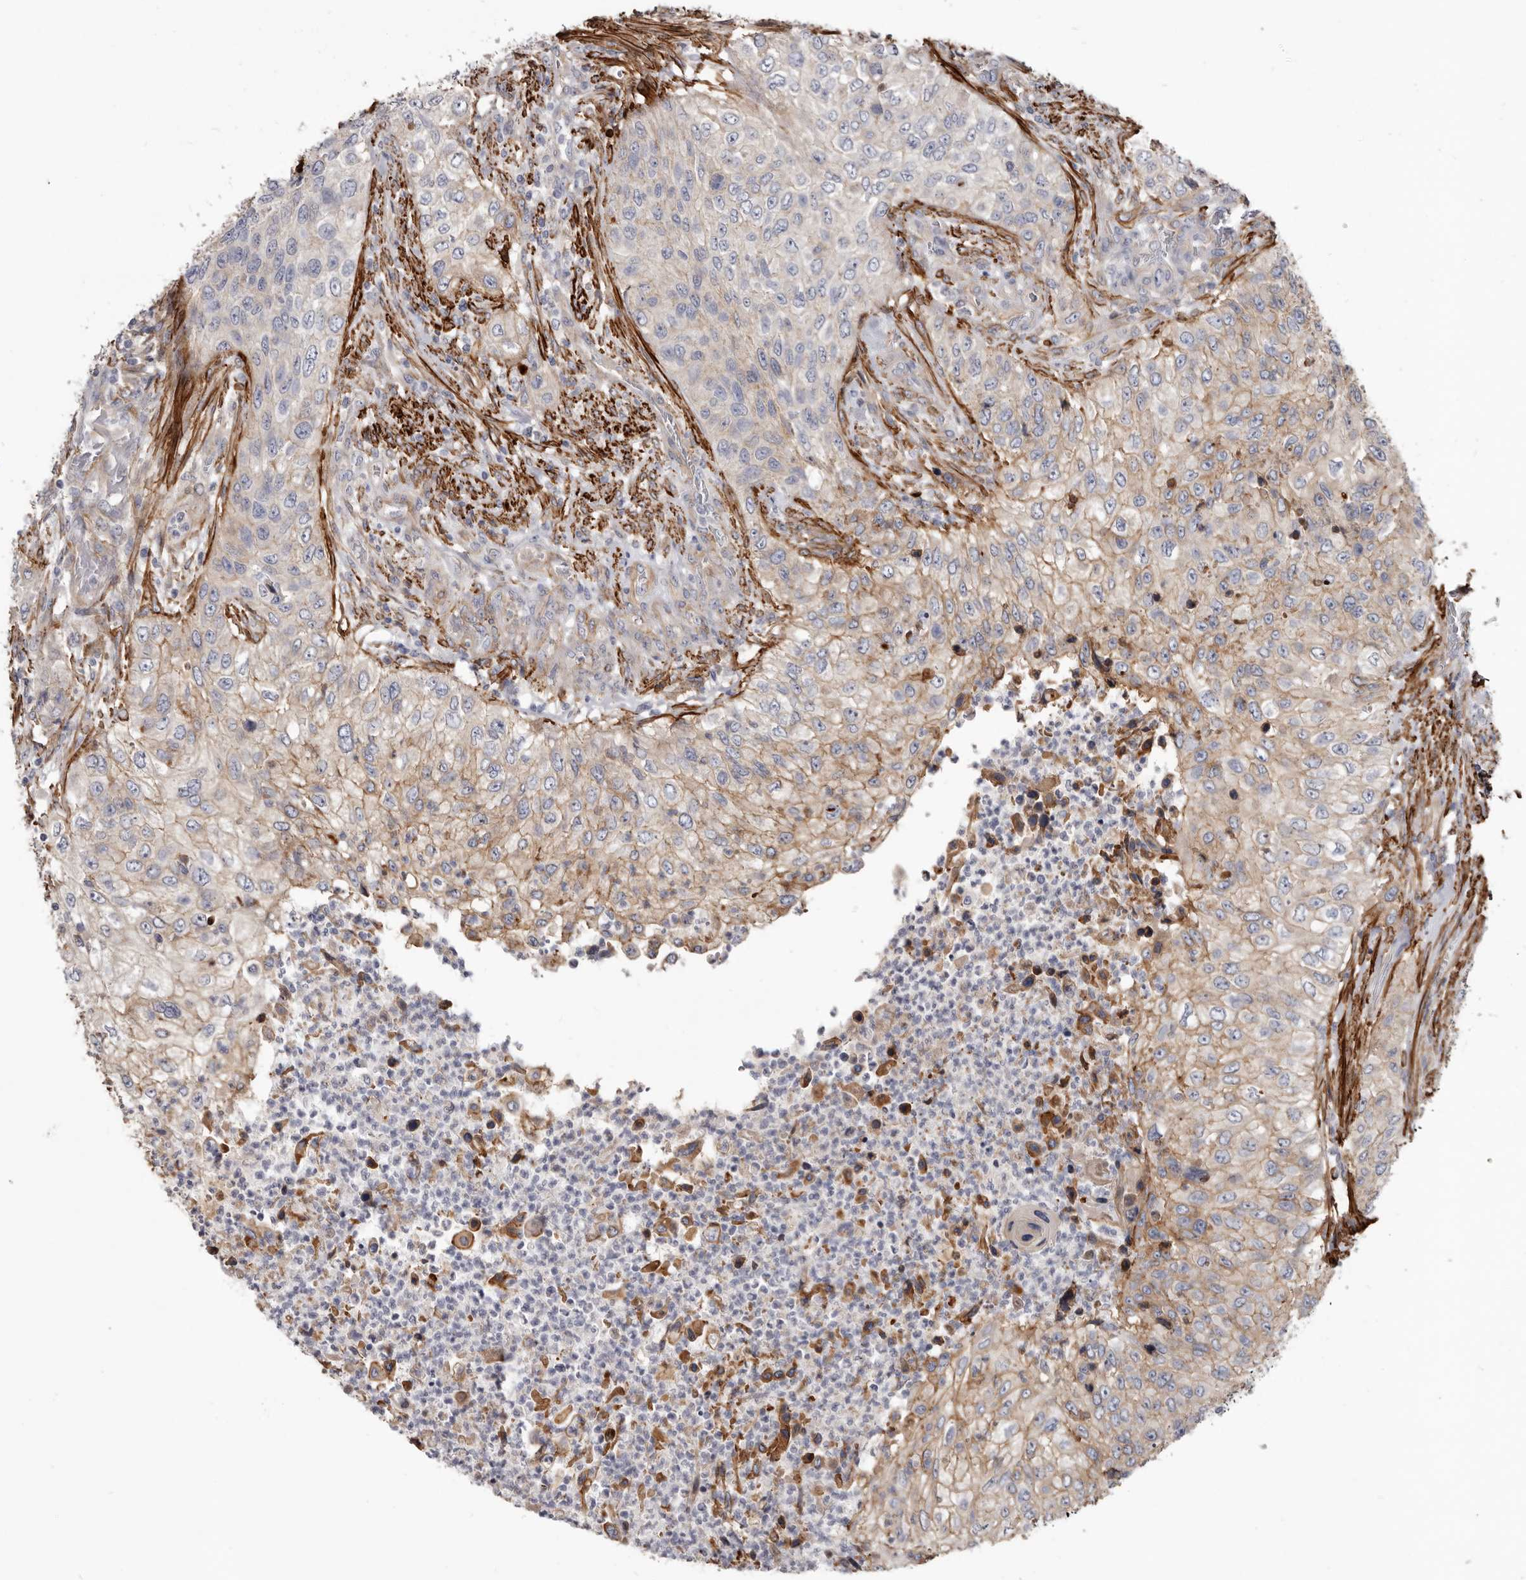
{"staining": {"intensity": "weak", "quantity": "25%-75%", "location": "cytoplasmic/membranous"}, "tissue": "urothelial cancer", "cell_type": "Tumor cells", "image_type": "cancer", "snomed": [{"axis": "morphology", "description": "Urothelial carcinoma, High grade"}, {"axis": "topography", "description": "Urinary bladder"}], "caption": "This histopathology image shows IHC staining of human urothelial cancer, with low weak cytoplasmic/membranous positivity in approximately 25%-75% of tumor cells.", "gene": "CGN", "patient": {"sex": "female", "age": 60}}